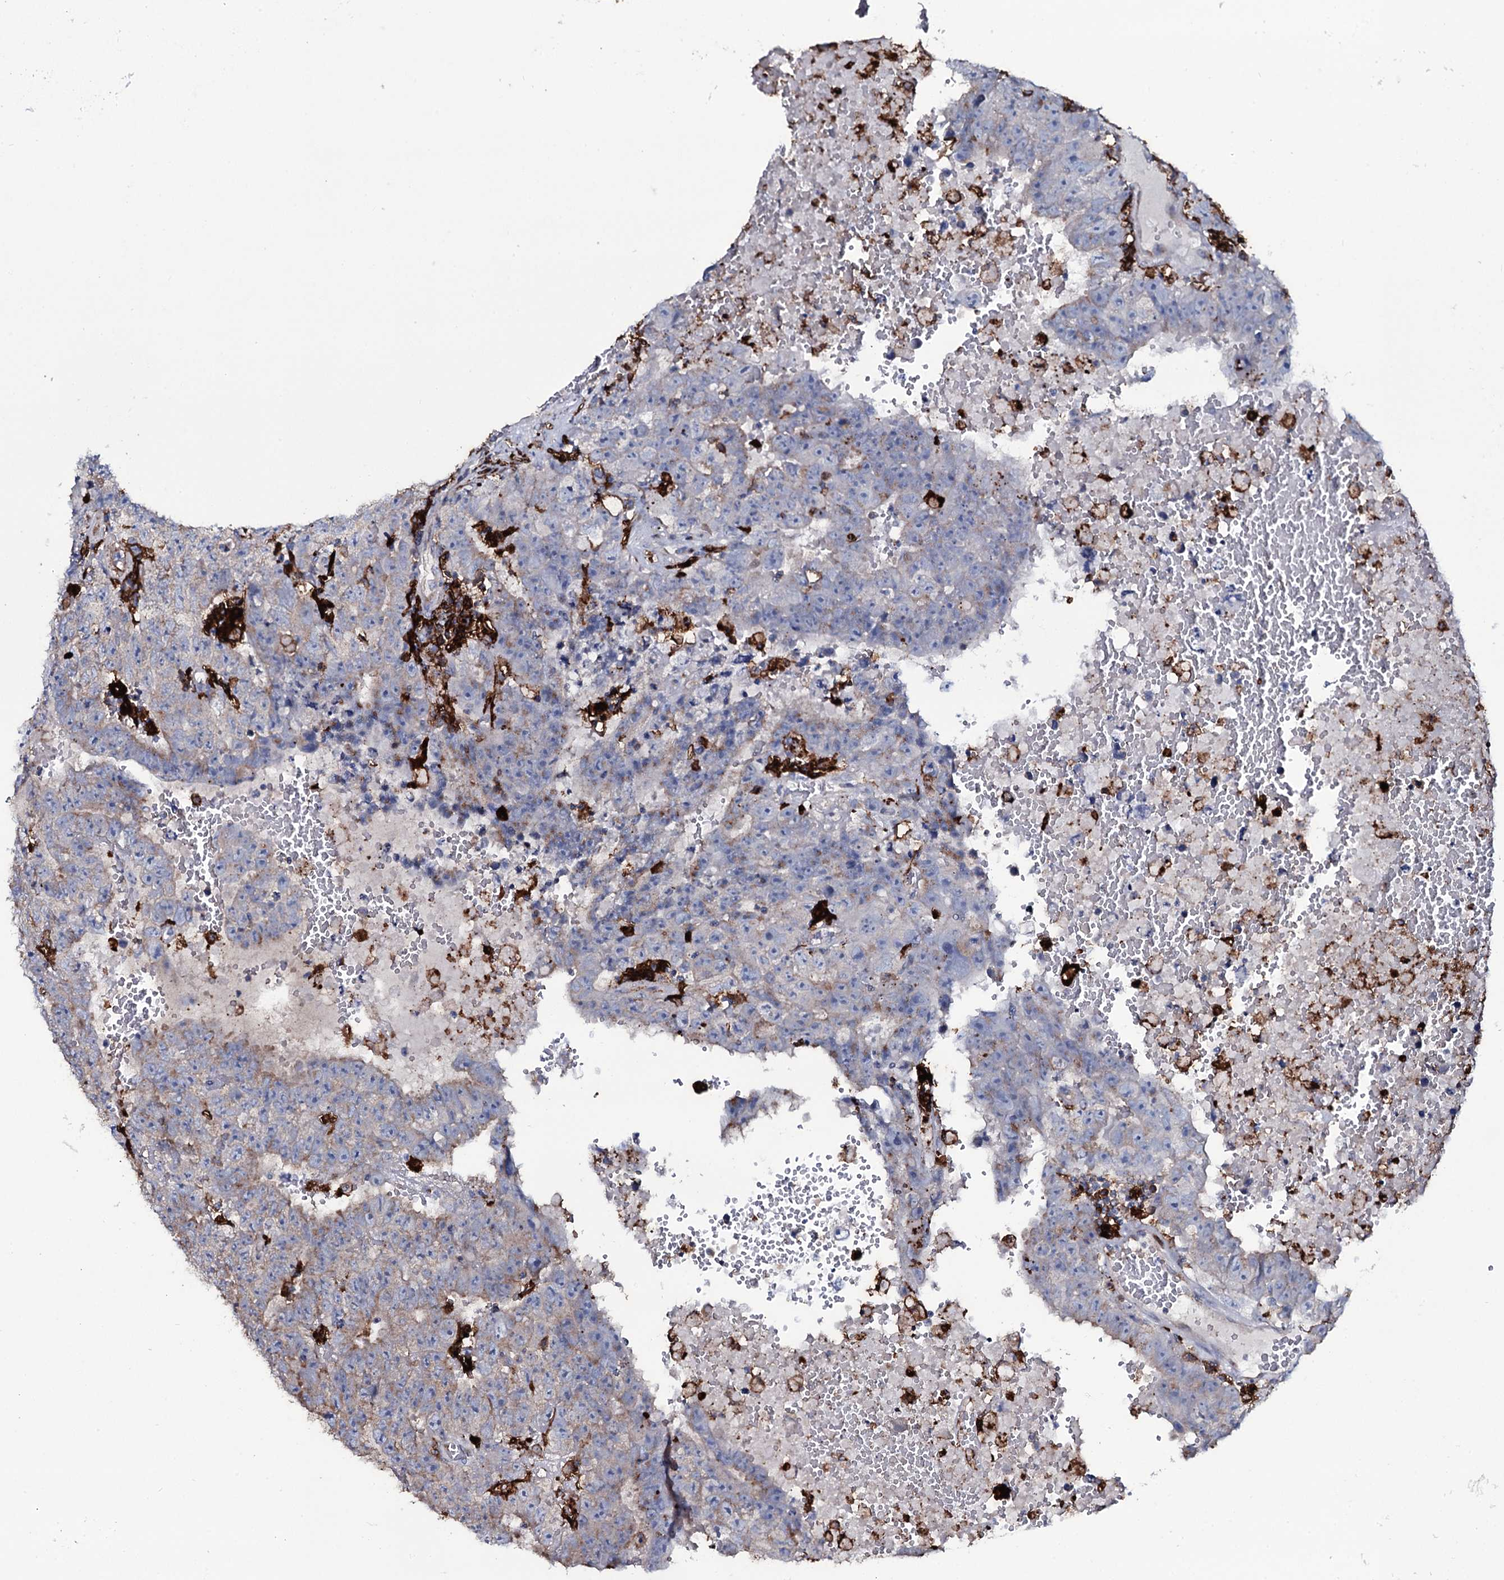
{"staining": {"intensity": "weak", "quantity": "25%-75%", "location": "cytoplasmic/membranous"}, "tissue": "testis cancer", "cell_type": "Tumor cells", "image_type": "cancer", "snomed": [{"axis": "morphology", "description": "Carcinoma, Embryonal, NOS"}, {"axis": "topography", "description": "Testis"}], "caption": "A brown stain shows weak cytoplasmic/membranous expression of a protein in human testis embryonal carcinoma tumor cells. (Brightfield microscopy of DAB IHC at high magnification).", "gene": "OSBPL2", "patient": {"sex": "male", "age": 25}}